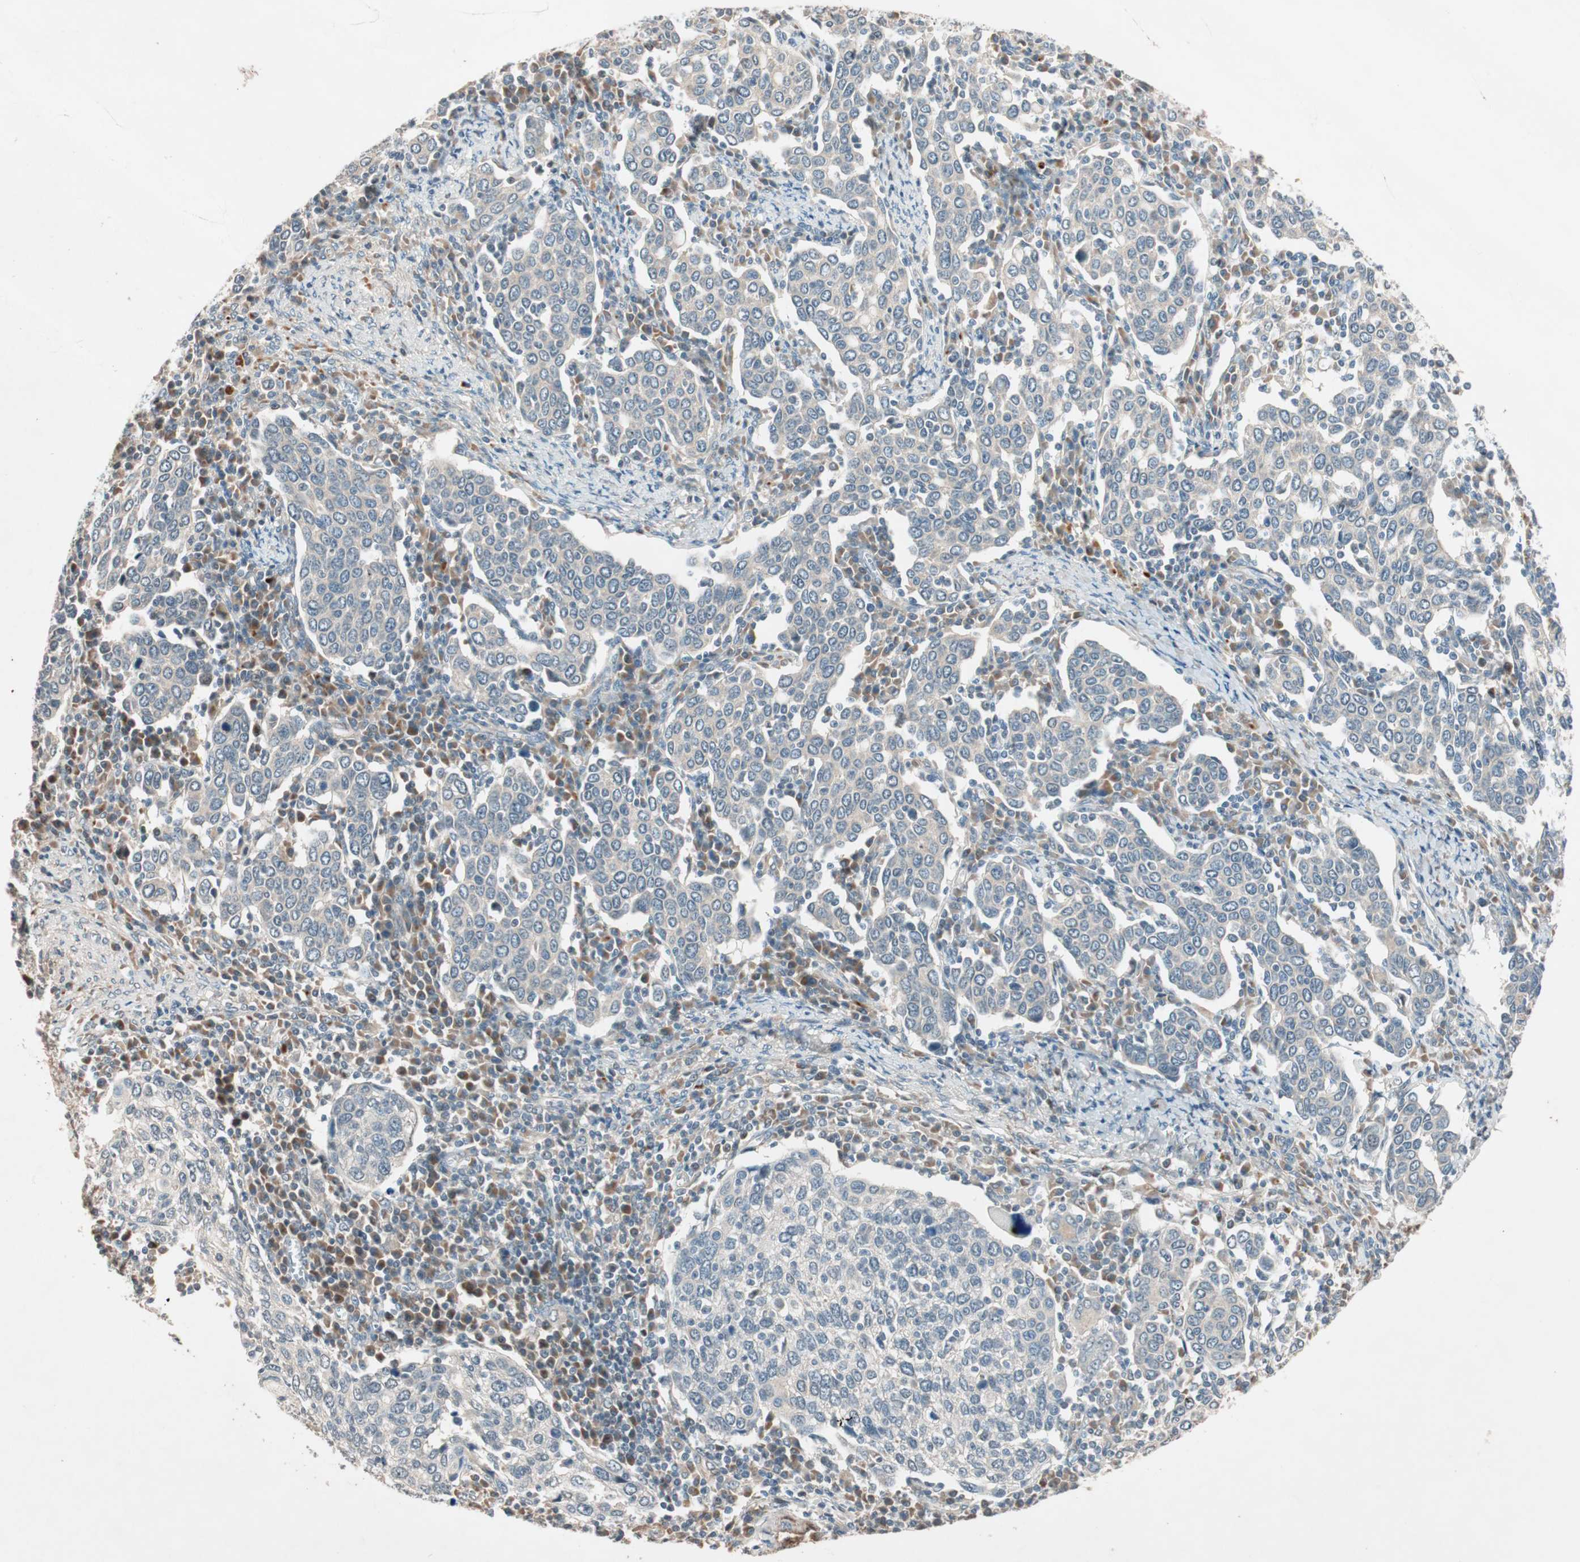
{"staining": {"intensity": "negative", "quantity": "none", "location": "none"}, "tissue": "cervical cancer", "cell_type": "Tumor cells", "image_type": "cancer", "snomed": [{"axis": "morphology", "description": "Squamous cell carcinoma, NOS"}, {"axis": "topography", "description": "Cervix"}], "caption": "Image shows no protein positivity in tumor cells of cervical cancer tissue.", "gene": "EPHA6", "patient": {"sex": "female", "age": 40}}